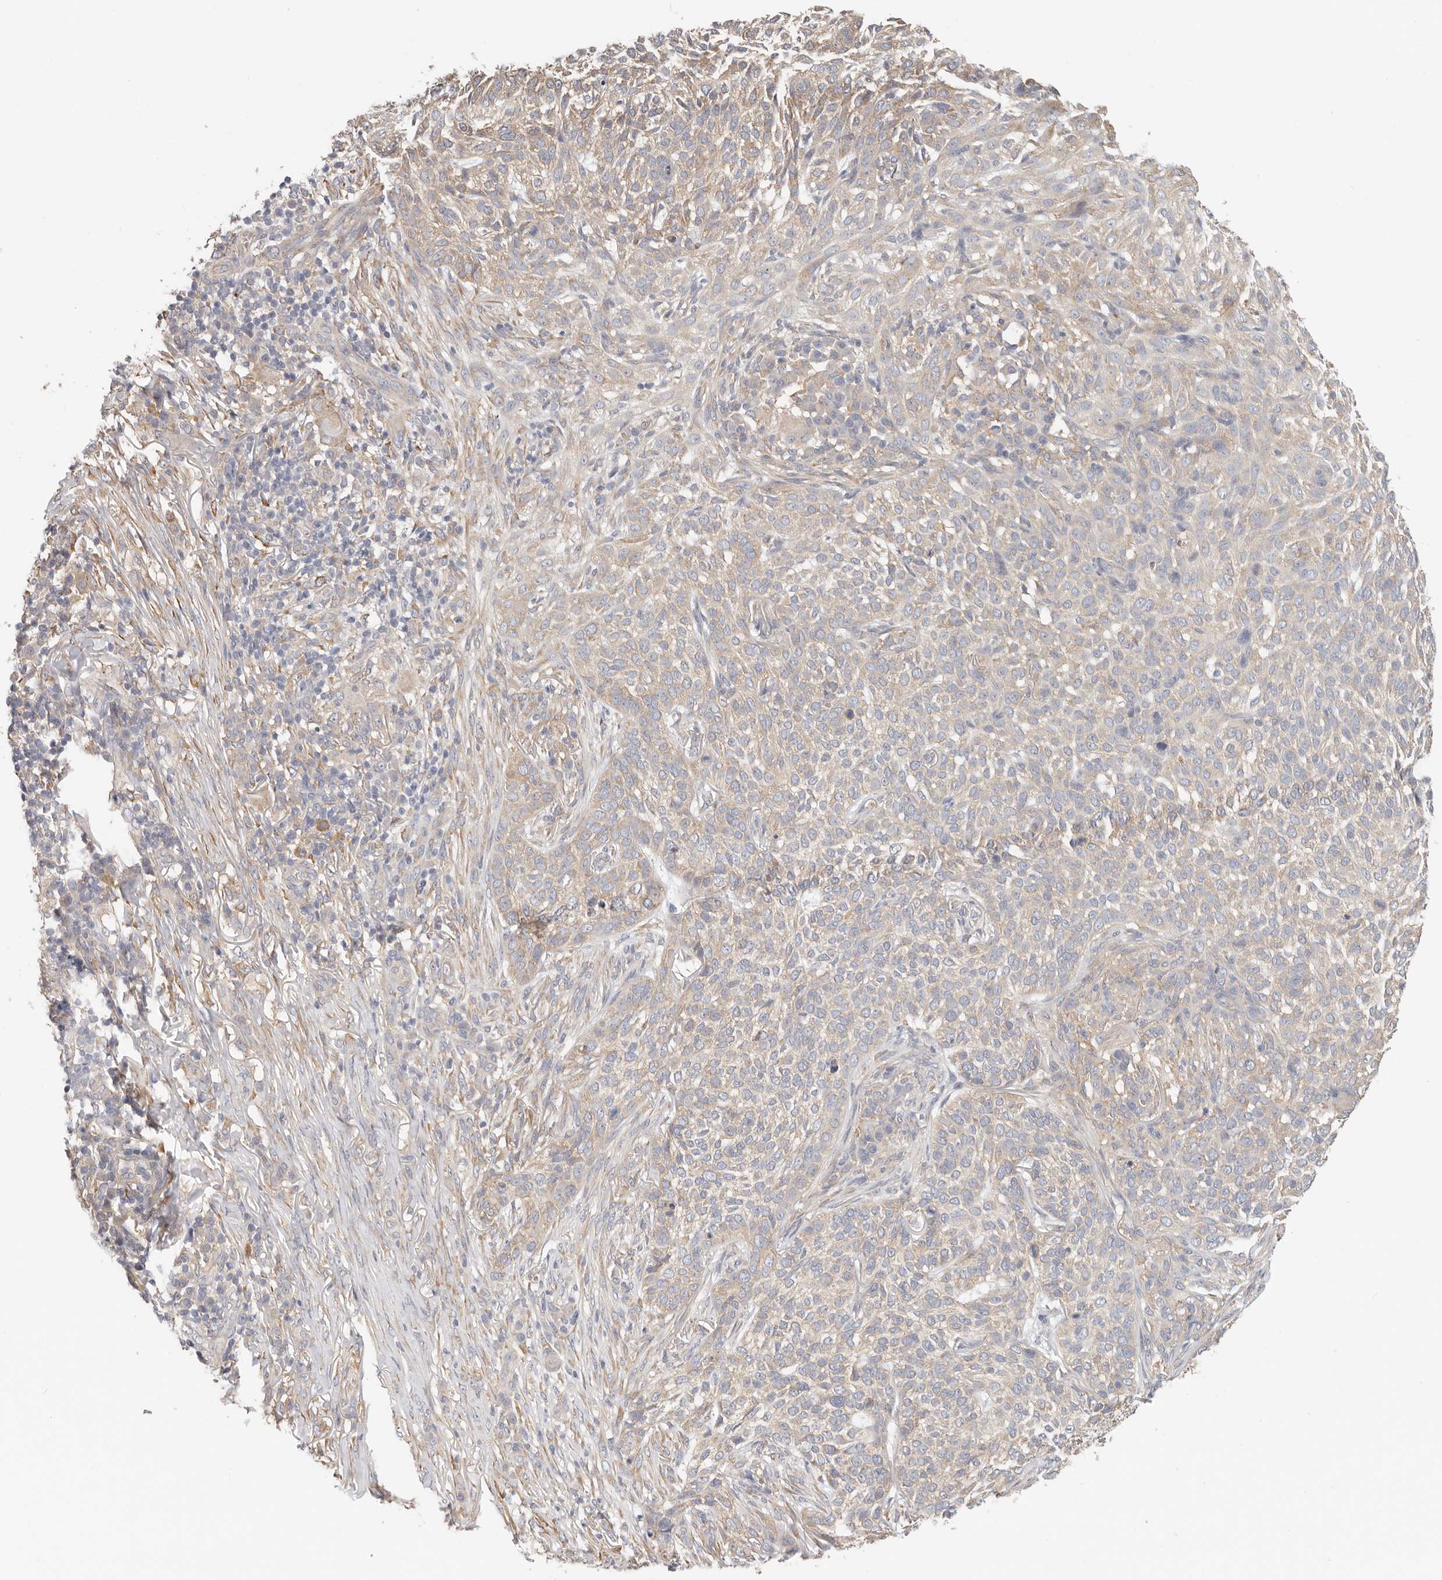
{"staining": {"intensity": "weak", "quantity": ">75%", "location": "cytoplasmic/membranous"}, "tissue": "skin cancer", "cell_type": "Tumor cells", "image_type": "cancer", "snomed": [{"axis": "morphology", "description": "Basal cell carcinoma"}, {"axis": "topography", "description": "Skin"}], "caption": "Protein staining by IHC demonstrates weak cytoplasmic/membranous expression in about >75% of tumor cells in skin cancer.", "gene": "AFDN", "patient": {"sex": "female", "age": 64}}